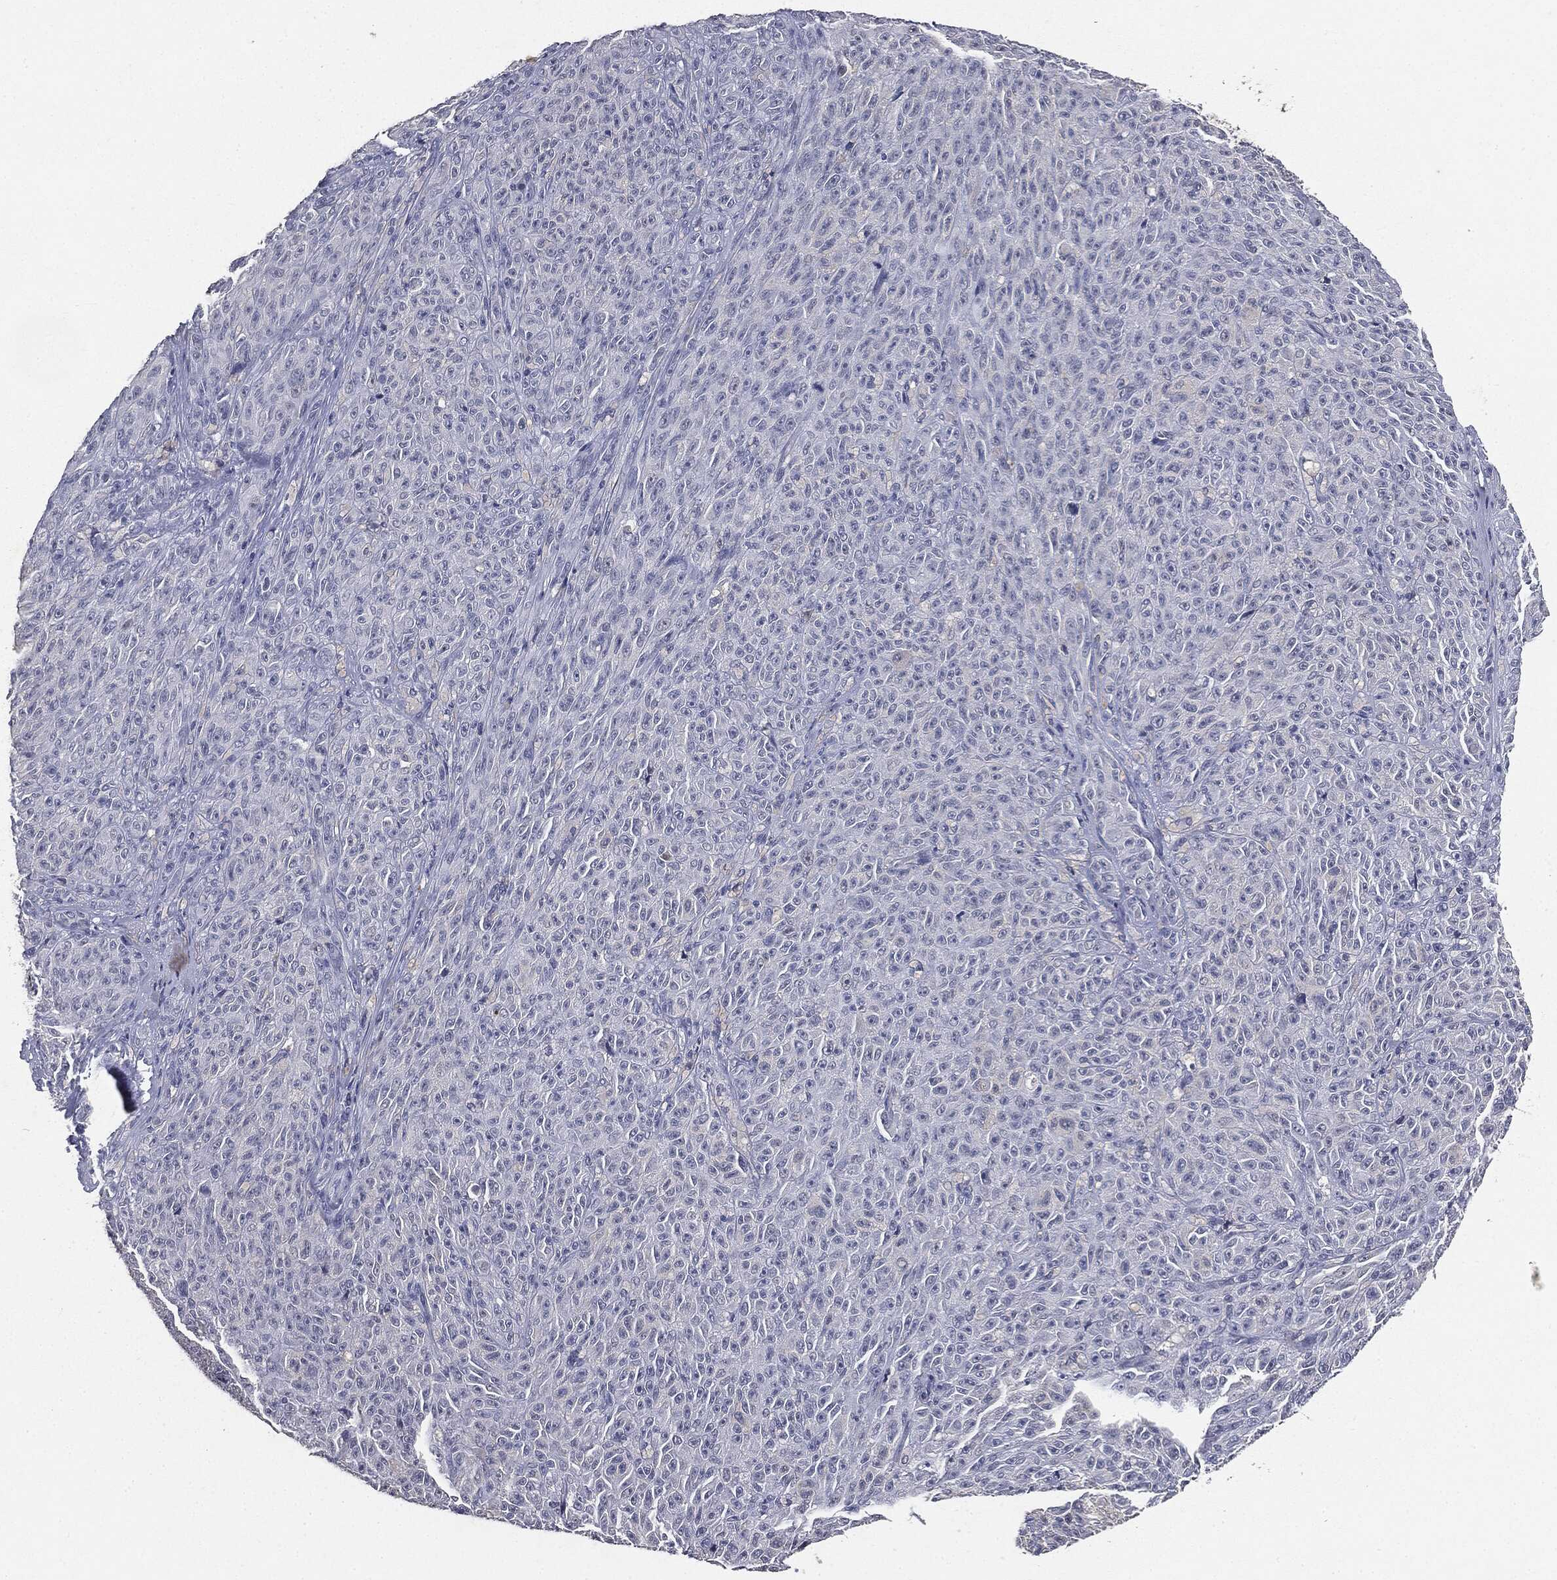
{"staining": {"intensity": "negative", "quantity": "none", "location": "none"}, "tissue": "melanoma", "cell_type": "Tumor cells", "image_type": "cancer", "snomed": [{"axis": "morphology", "description": "Malignant melanoma, NOS"}, {"axis": "topography", "description": "Skin"}], "caption": "Melanoma was stained to show a protein in brown. There is no significant staining in tumor cells.", "gene": "SLC2A2", "patient": {"sex": "female", "age": 82}}